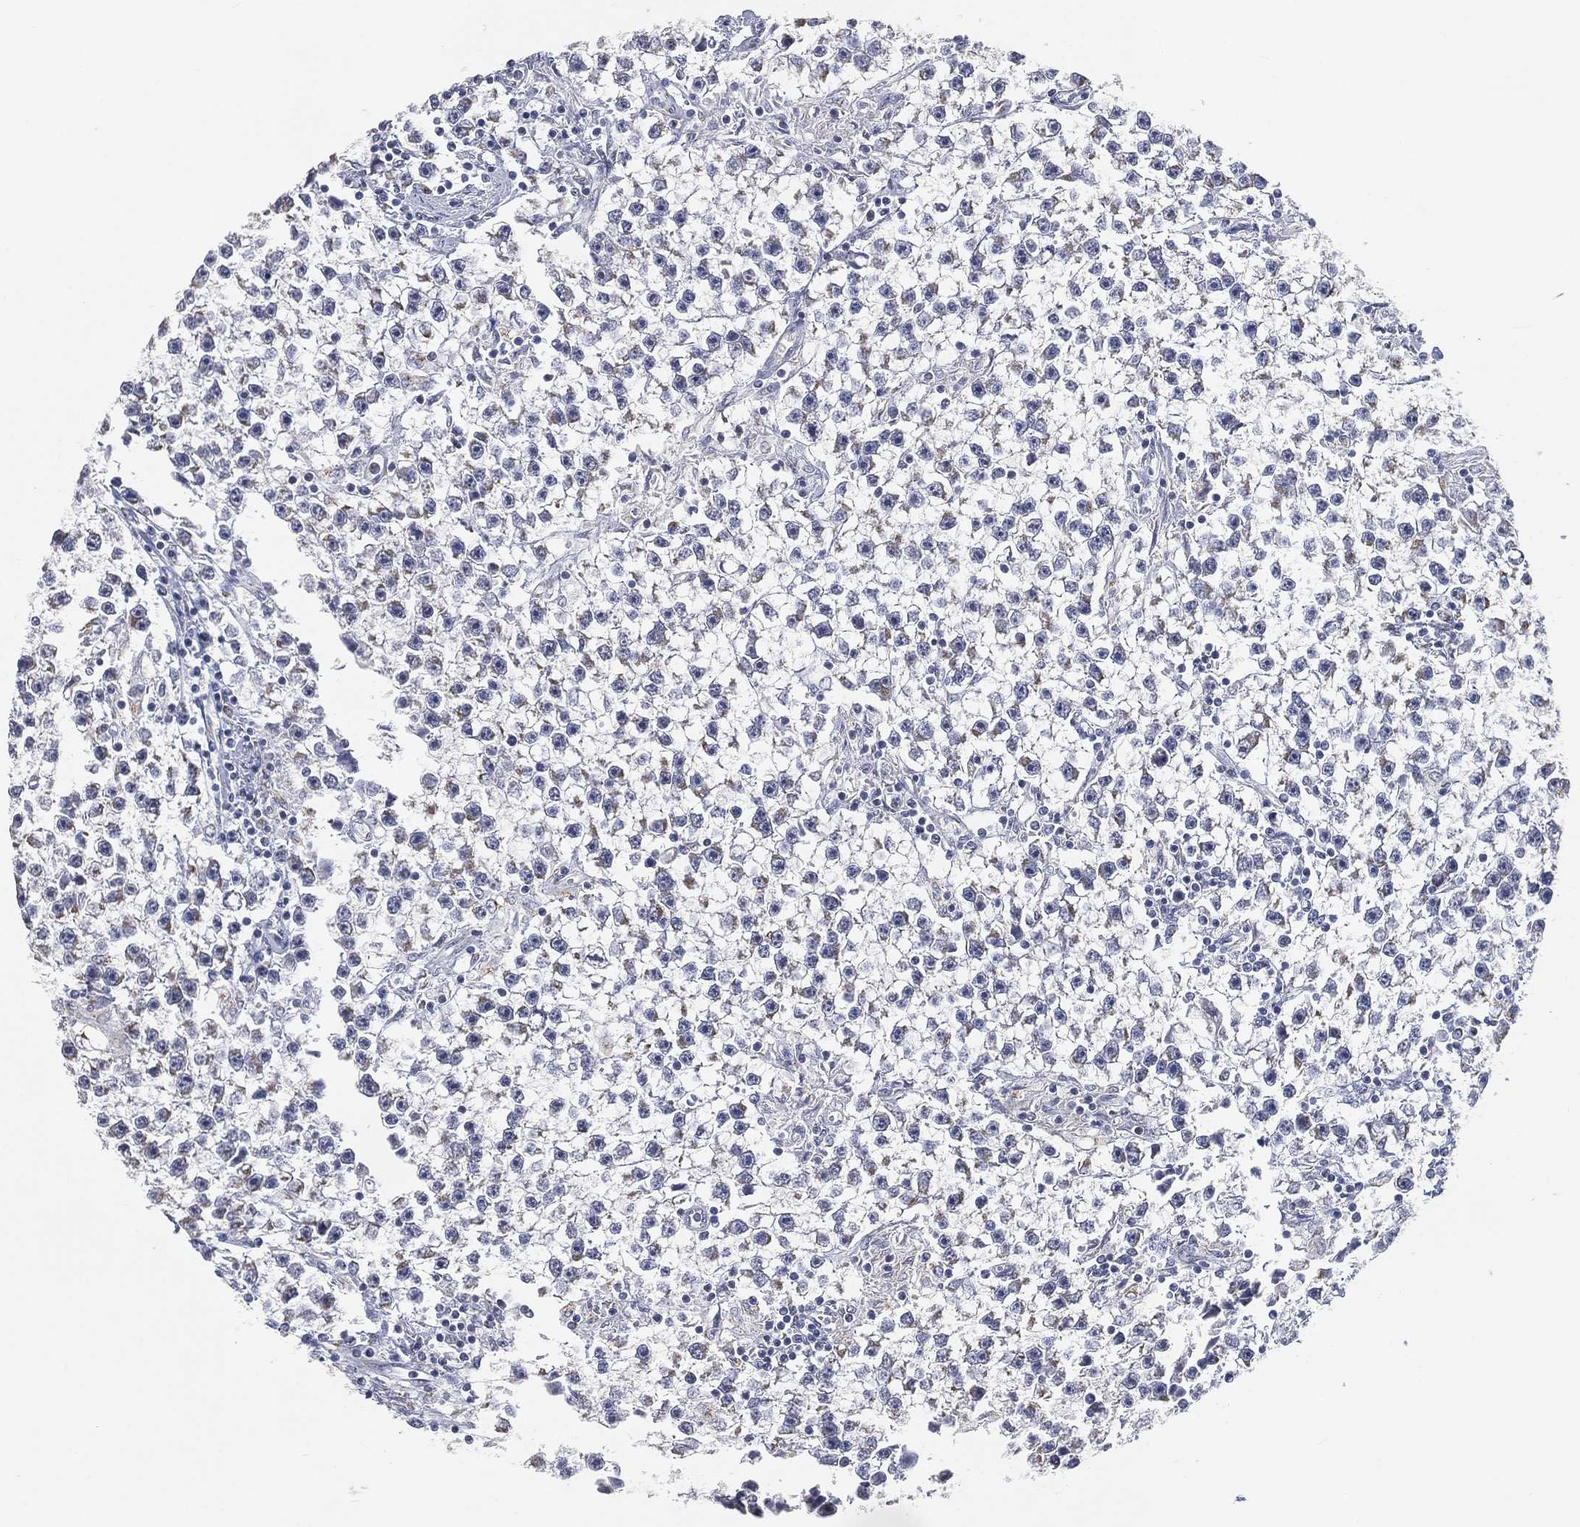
{"staining": {"intensity": "negative", "quantity": "none", "location": "none"}, "tissue": "testis cancer", "cell_type": "Tumor cells", "image_type": "cancer", "snomed": [{"axis": "morphology", "description": "Seminoma, NOS"}, {"axis": "topography", "description": "Testis"}], "caption": "Tumor cells are negative for brown protein staining in testis cancer (seminoma). (Brightfield microscopy of DAB (3,3'-diaminobenzidine) immunohistochemistry at high magnification).", "gene": "TICAM1", "patient": {"sex": "male", "age": 59}}